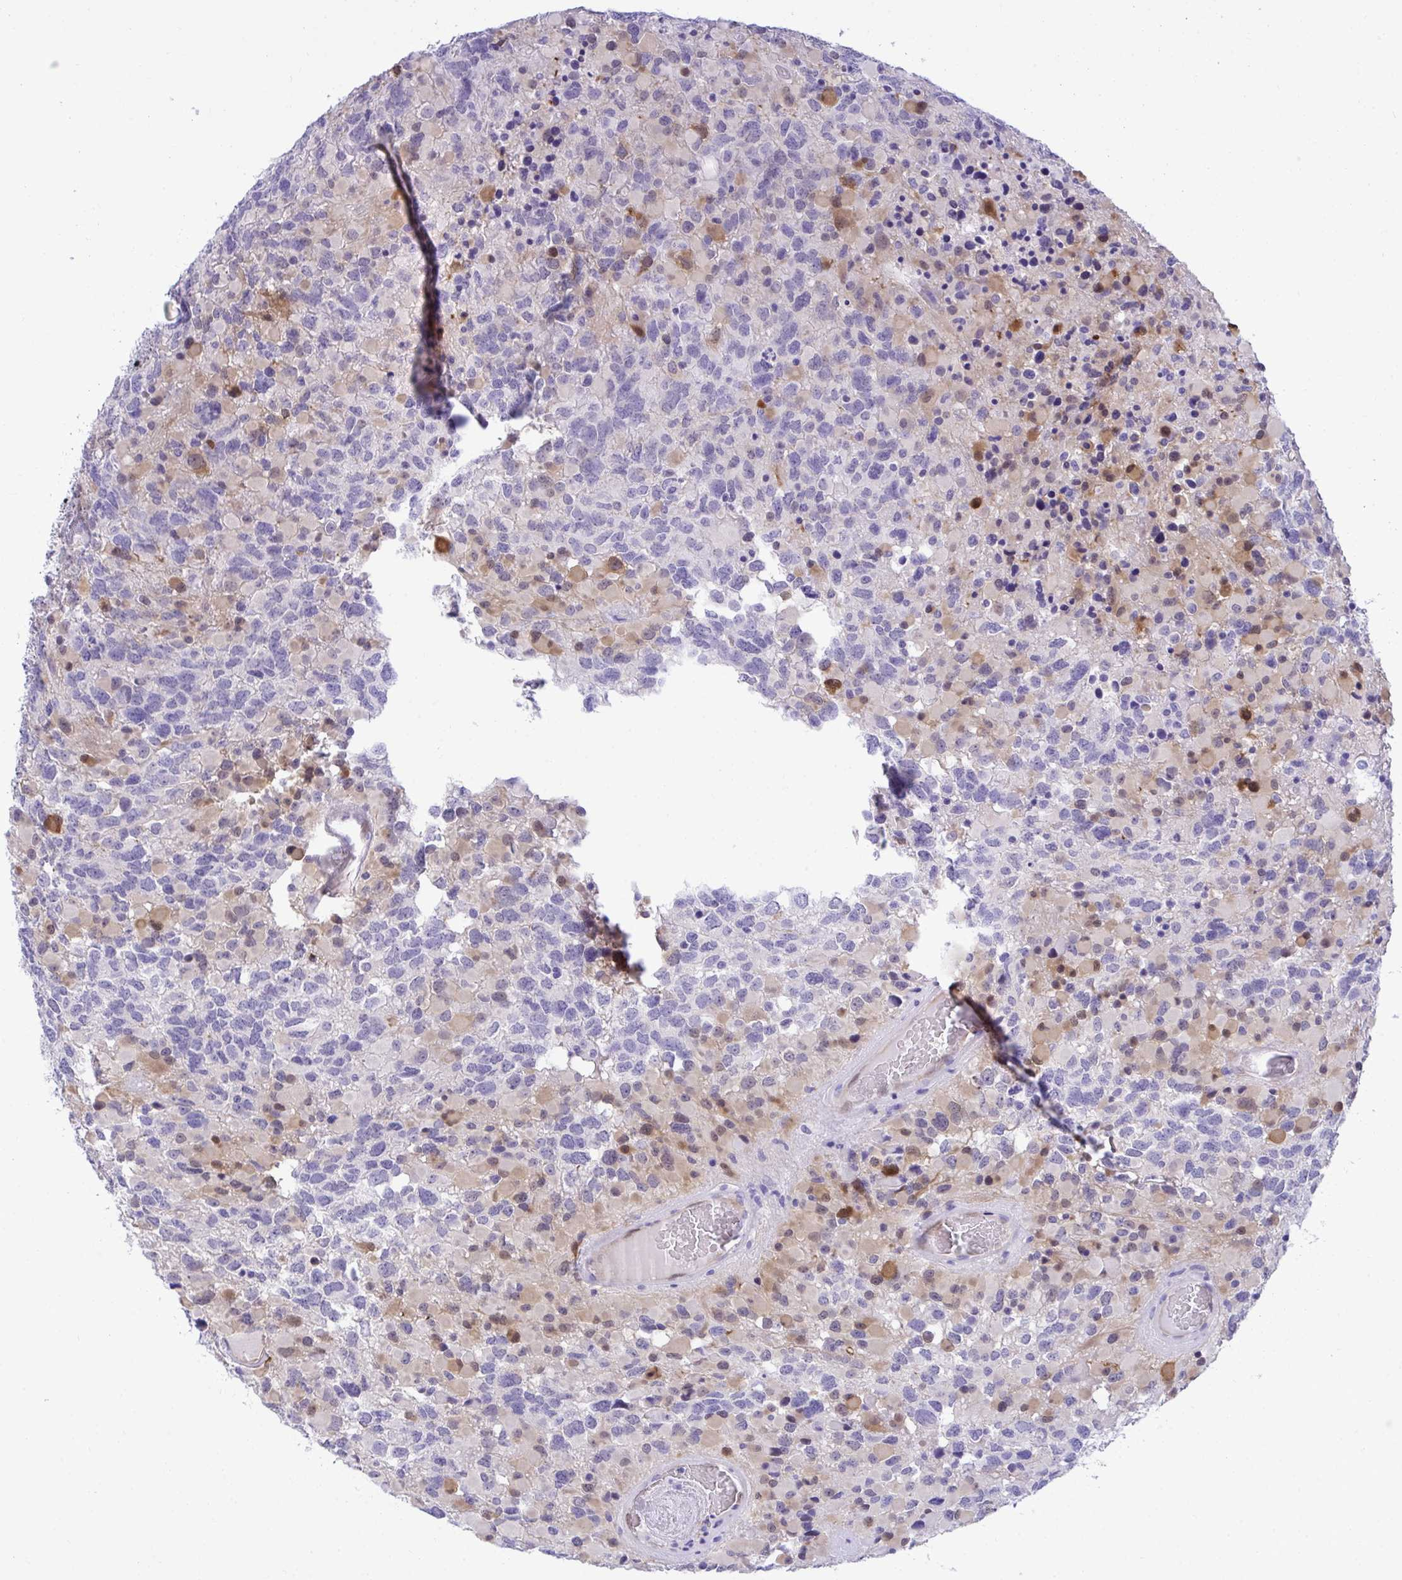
{"staining": {"intensity": "negative", "quantity": "none", "location": "none"}, "tissue": "glioma", "cell_type": "Tumor cells", "image_type": "cancer", "snomed": [{"axis": "morphology", "description": "Glioma, malignant, High grade"}, {"axis": "topography", "description": "Brain"}], "caption": "An image of human malignant high-grade glioma is negative for staining in tumor cells. (DAB (3,3'-diaminobenzidine) immunohistochemistry (IHC) visualized using brightfield microscopy, high magnification).", "gene": "PGM2L1", "patient": {"sex": "female", "age": 40}}